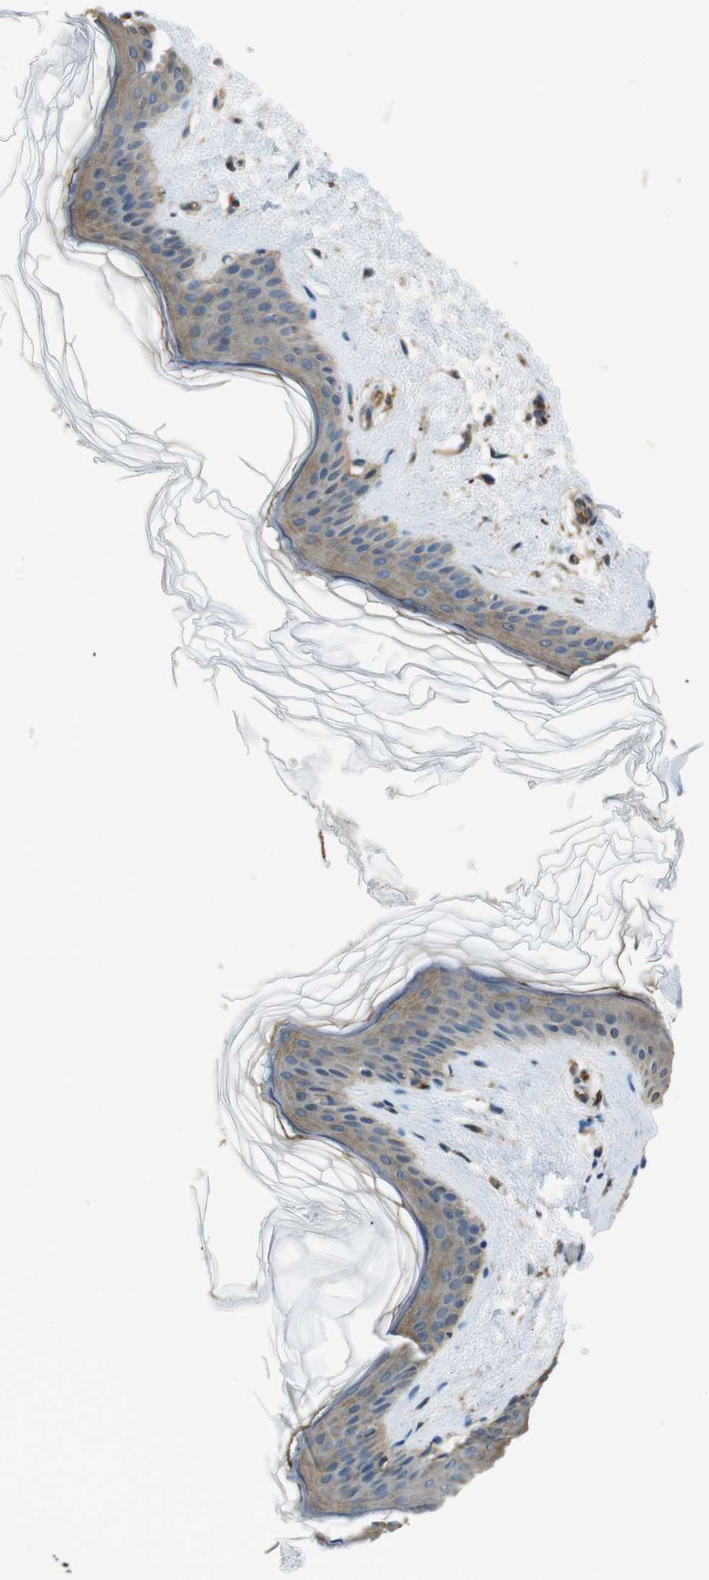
{"staining": {"intensity": "moderate", "quantity": ">75%", "location": "cytoplasmic/membranous"}, "tissue": "skin", "cell_type": "Fibroblasts", "image_type": "normal", "snomed": [{"axis": "morphology", "description": "Normal tissue, NOS"}, {"axis": "topography", "description": "Skin"}], "caption": "The photomicrograph exhibits immunohistochemical staining of benign skin. There is moderate cytoplasmic/membranous staining is identified in about >75% of fibroblasts. The staining was performed using DAB (3,3'-diaminobenzidine), with brown indicating positive protein expression. Nuclei are stained blue with hematoxylin.", "gene": "FCAR", "patient": {"sex": "female", "age": 41}}